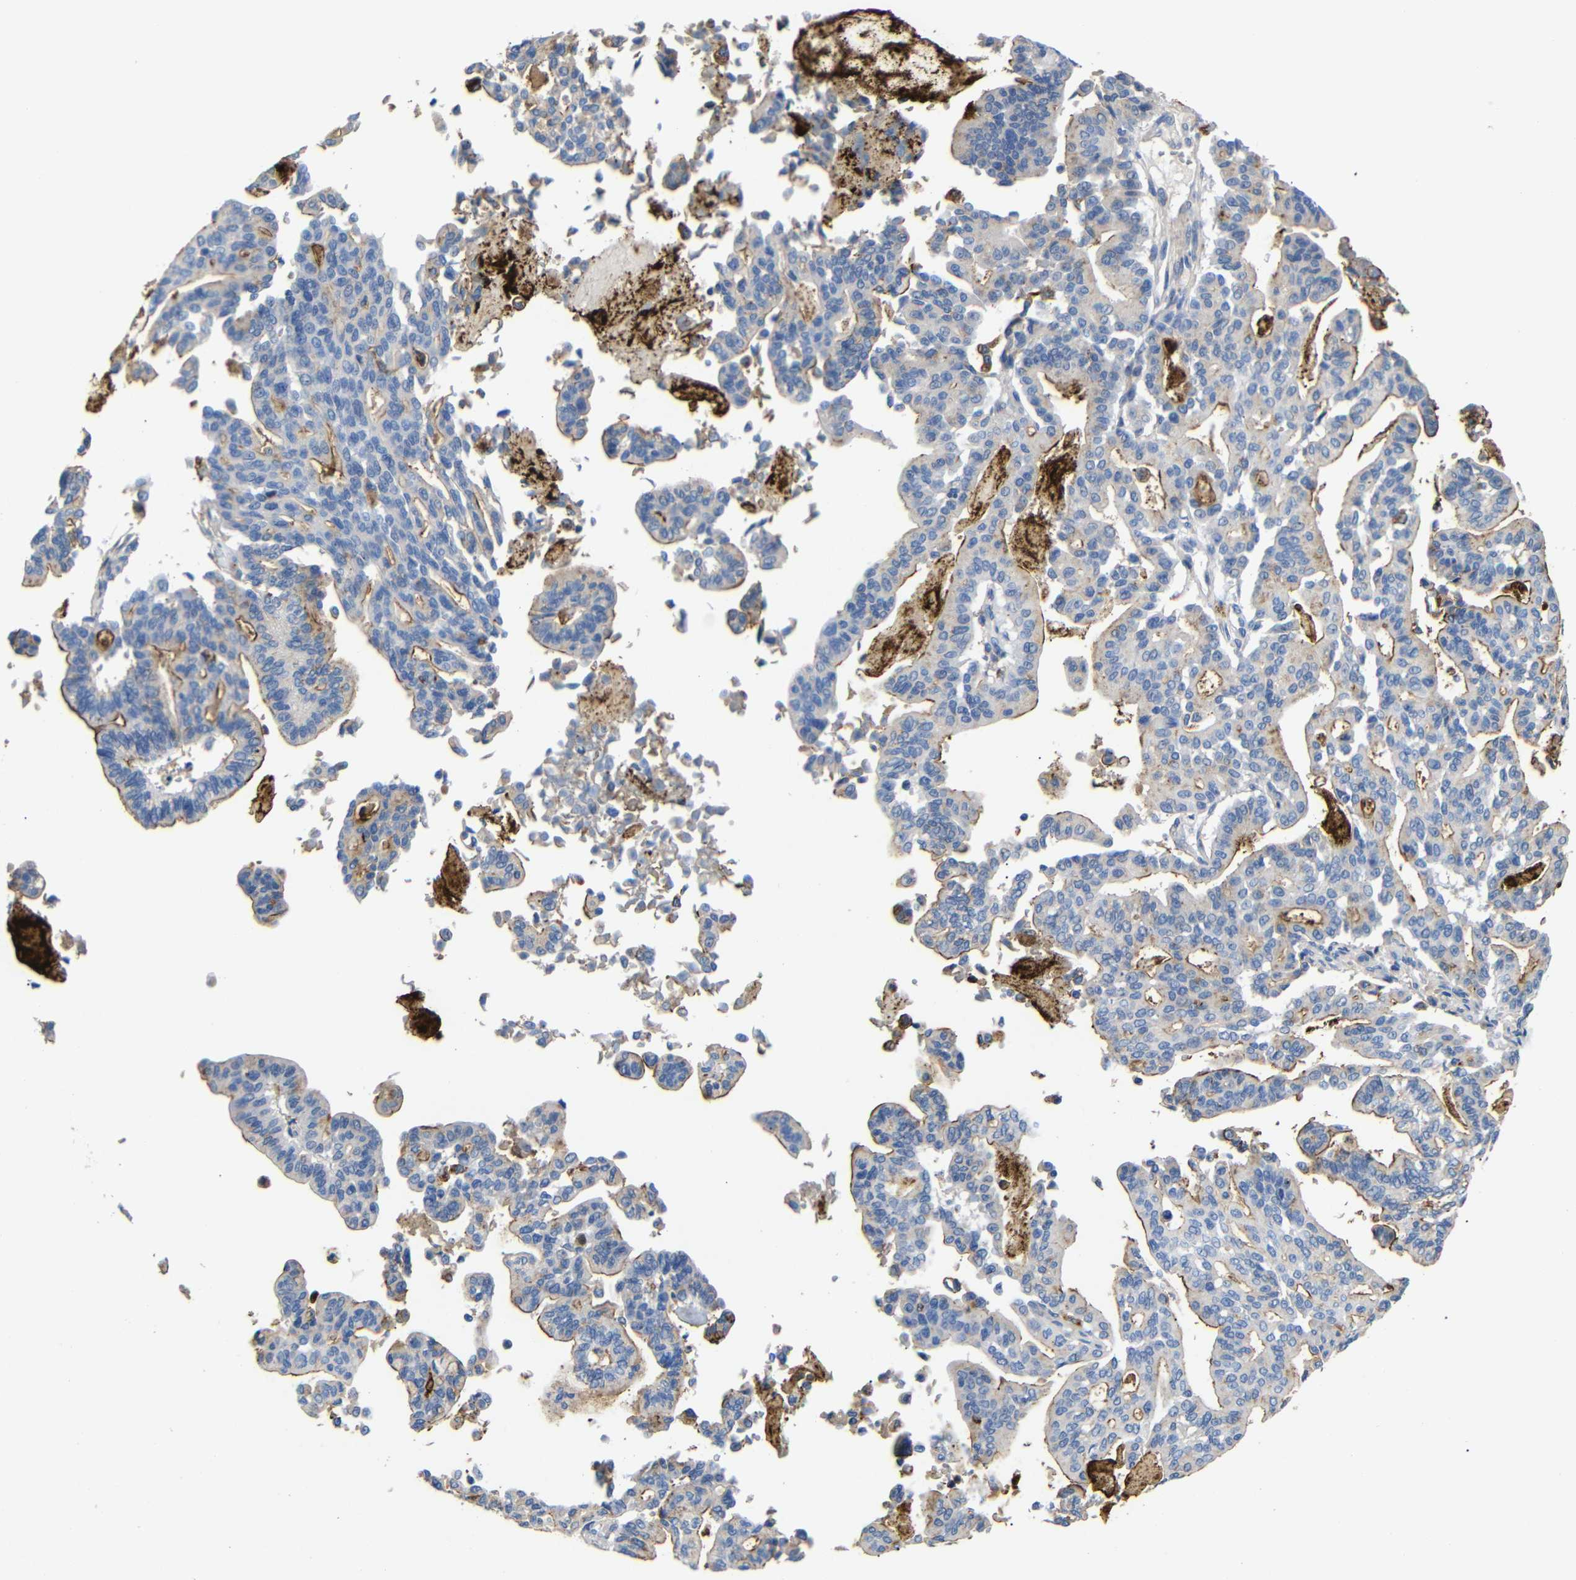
{"staining": {"intensity": "moderate", "quantity": "<25%", "location": "cytoplasmic/membranous"}, "tissue": "pancreatic cancer", "cell_type": "Tumor cells", "image_type": "cancer", "snomed": [{"axis": "morphology", "description": "Adenocarcinoma, NOS"}, {"axis": "topography", "description": "Pancreas"}], "caption": "Pancreatic cancer (adenocarcinoma) stained with a protein marker shows moderate staining in tumor cells.", "gene": "SDCBP", "patient": {"sex": "male", "age": 63}}